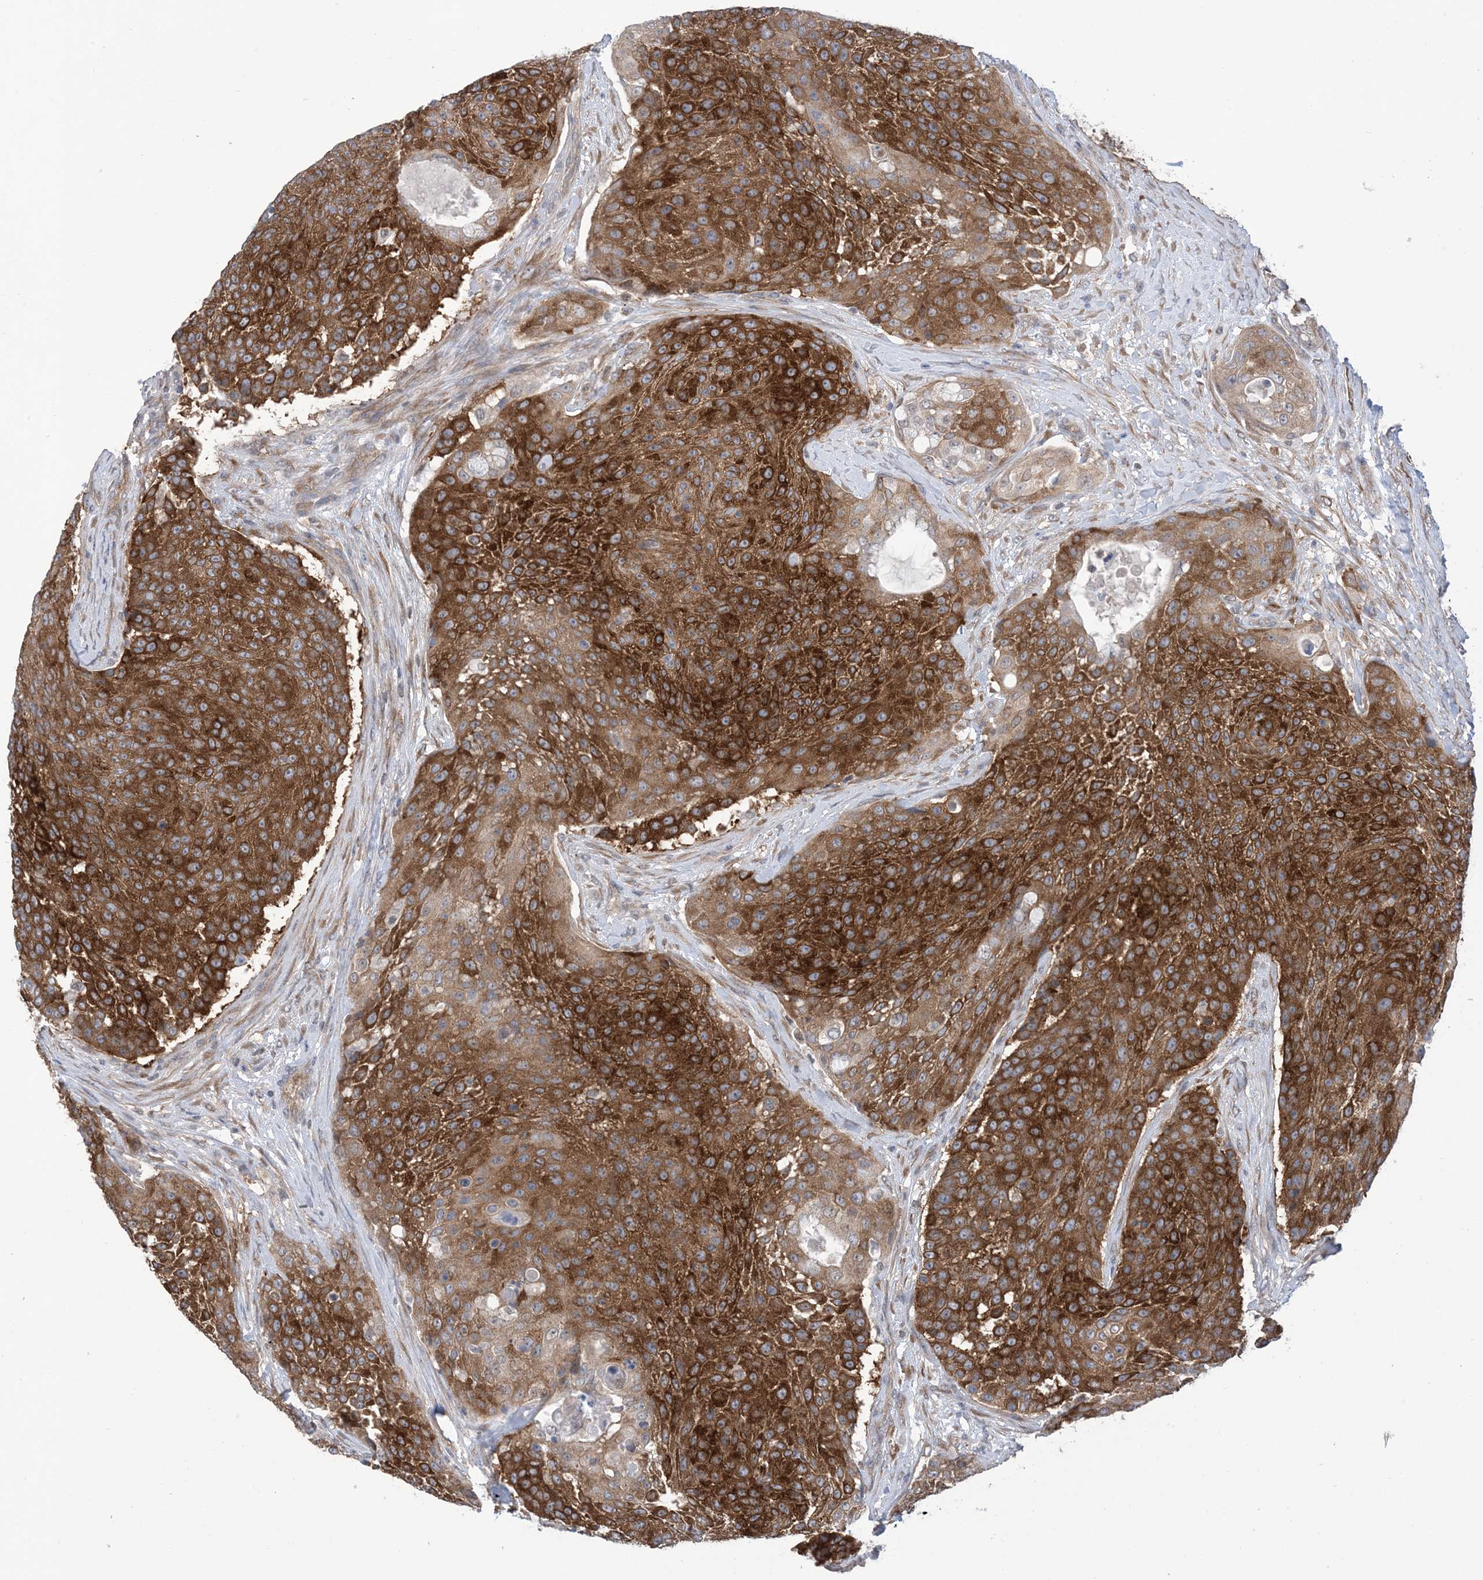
{"staining": {"intensity": "strong", "quantity": ">75%", "location": "cytoplasmic/membranous"}, "tissue": "urothelial cancer", "cell_type": "Tumor cells", "image_type": "cancer", "snomed": [{"axis": "morphology", "description": "Urothelial carcinoma, High grade"}, {"axis": "topography", "description": "Urinary bladder"}], "caption": "High-grade urothelial carcinoma stained for a protein exhibits strong cytoplasmic/membranous positivity in tumor cells. The staining was performed using DAB (3,3'-diaminobenzidine), with brown indicating positive protein expression. Nuclei are stained blue with hematoxylin.", "gene": "EHBP1", "patient": {"sex": "female", "age": 63}}